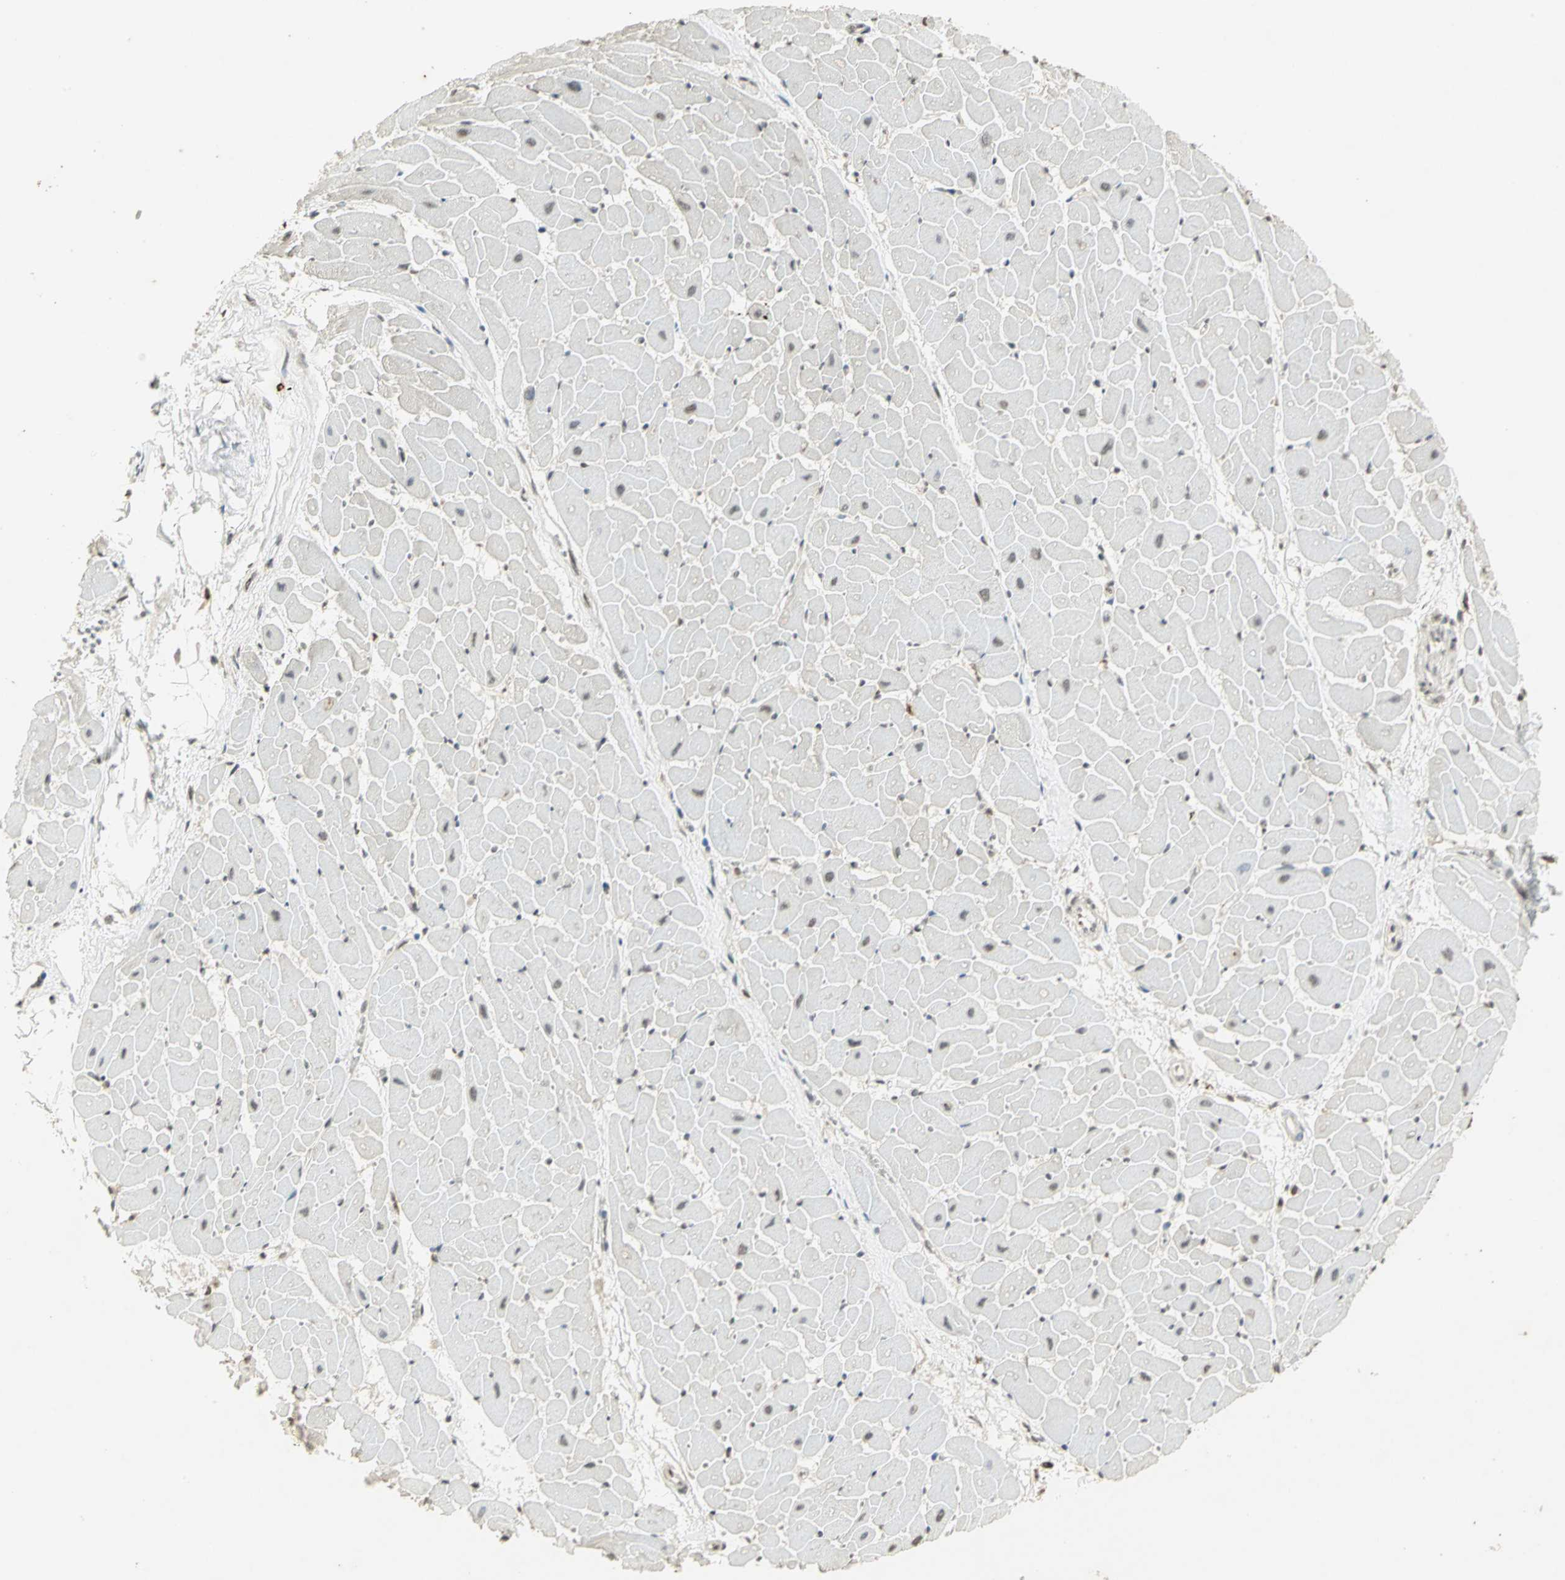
{"staining": {"intensity": "negative", "quantity": "none", "location": "none"}, "tissue": "heart muscle", "cell_type": "Cardiomyocytes", "image_type": "normal", "snomed": [{"axis": "morphology", "description": "Normal tissue, NOS"}, {"axis": "topography", "description": "Heart"}], "caption": "An image of human heart muscle is negative for staining in cardiomyocytes.", "gene": "IL16", "patient": {"sex": "female", "age": 19}}